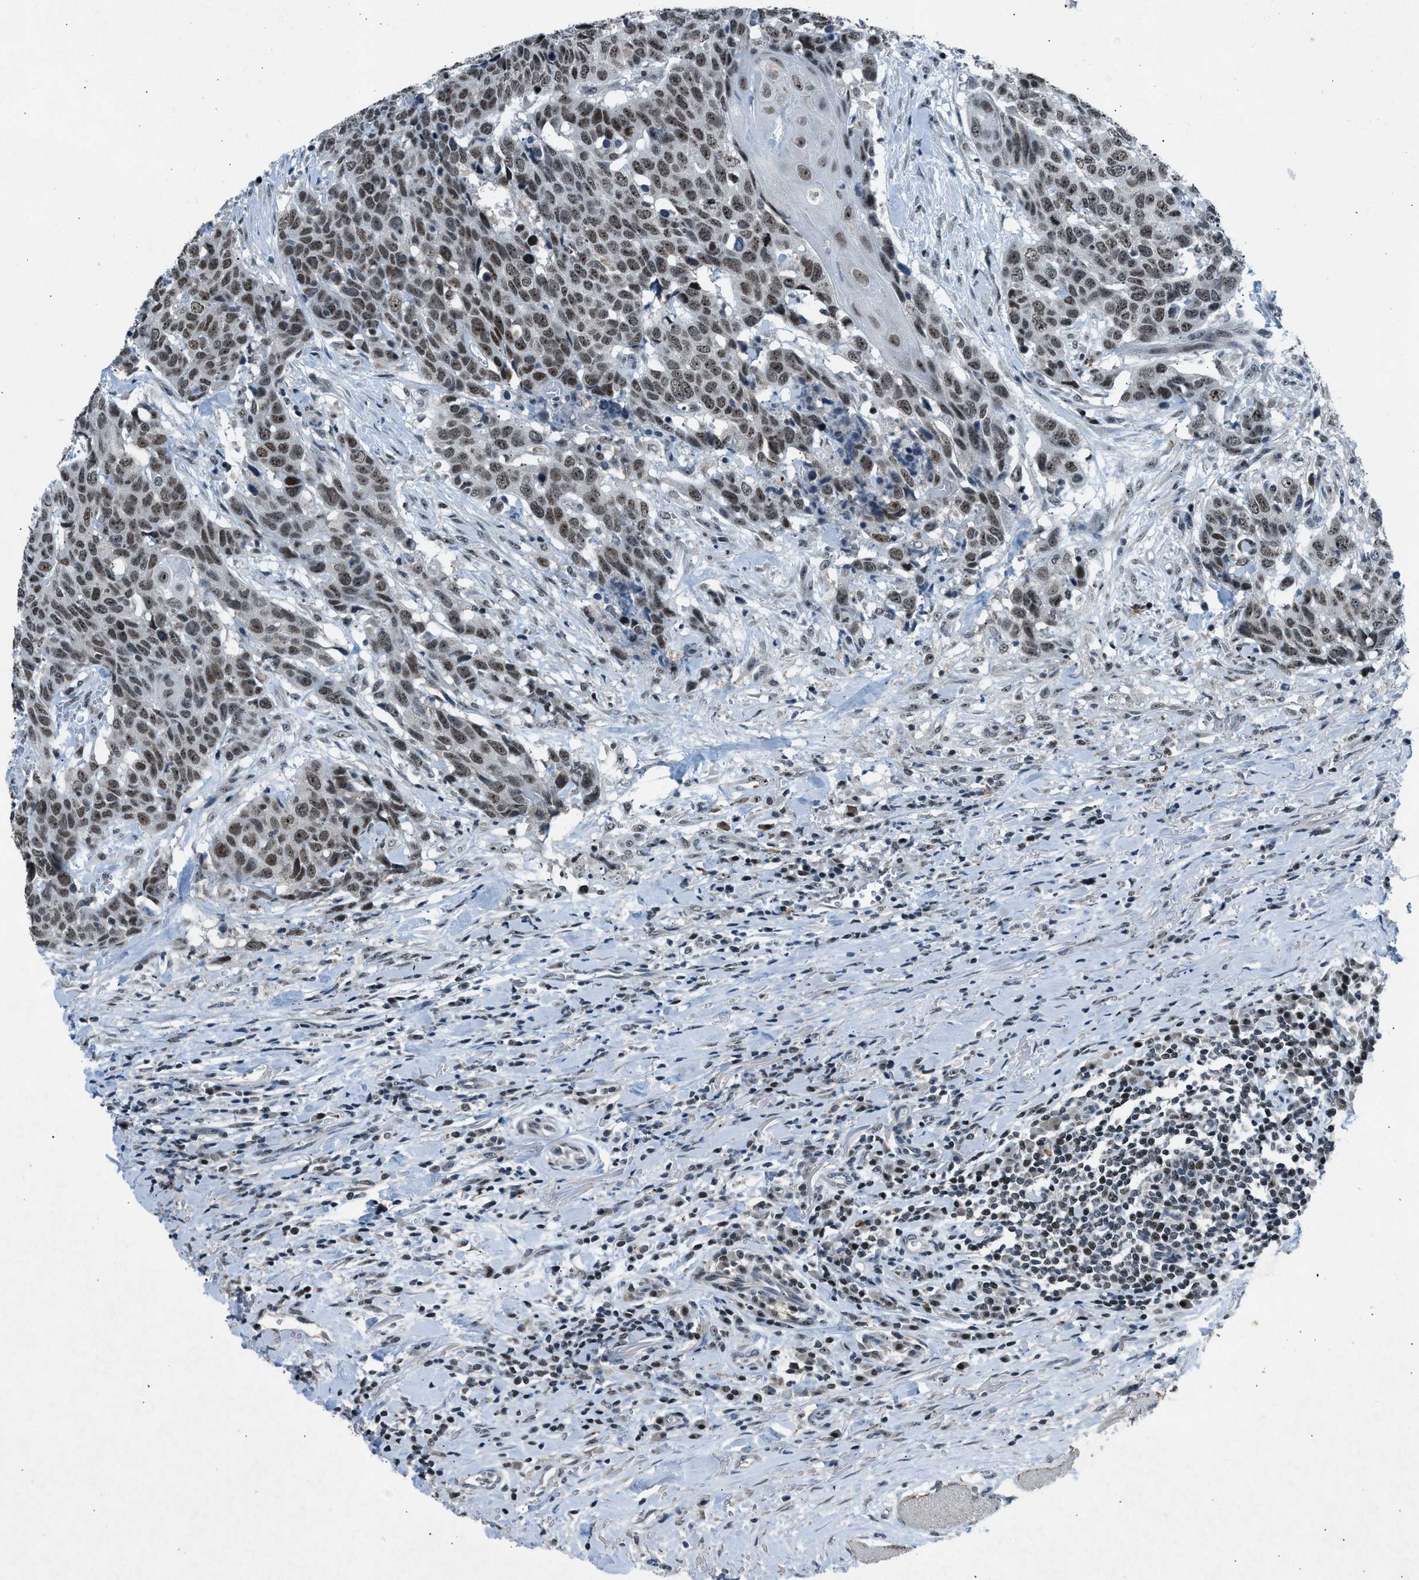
{"staining": {"intensity": "moderate", "quantity": ">75%", "location": "nuclear"}, "tissue": "head and neck cancer", "cell_type": "Tumor cells", "image_type": "cancer", "snomed": [{"axis": "morphology", "description": "Squamous cell carcinoma, NOS"}, {"axis": "topography", "description": "Head-Neck"}], "caption": "Tumor cells display moderate nuclear positivity in approximately >75% of cells in head and neck cancer (squamous cell carcinoma).", "gene": "ADCY1", "patient": {"sex": "male", "age": 66}}